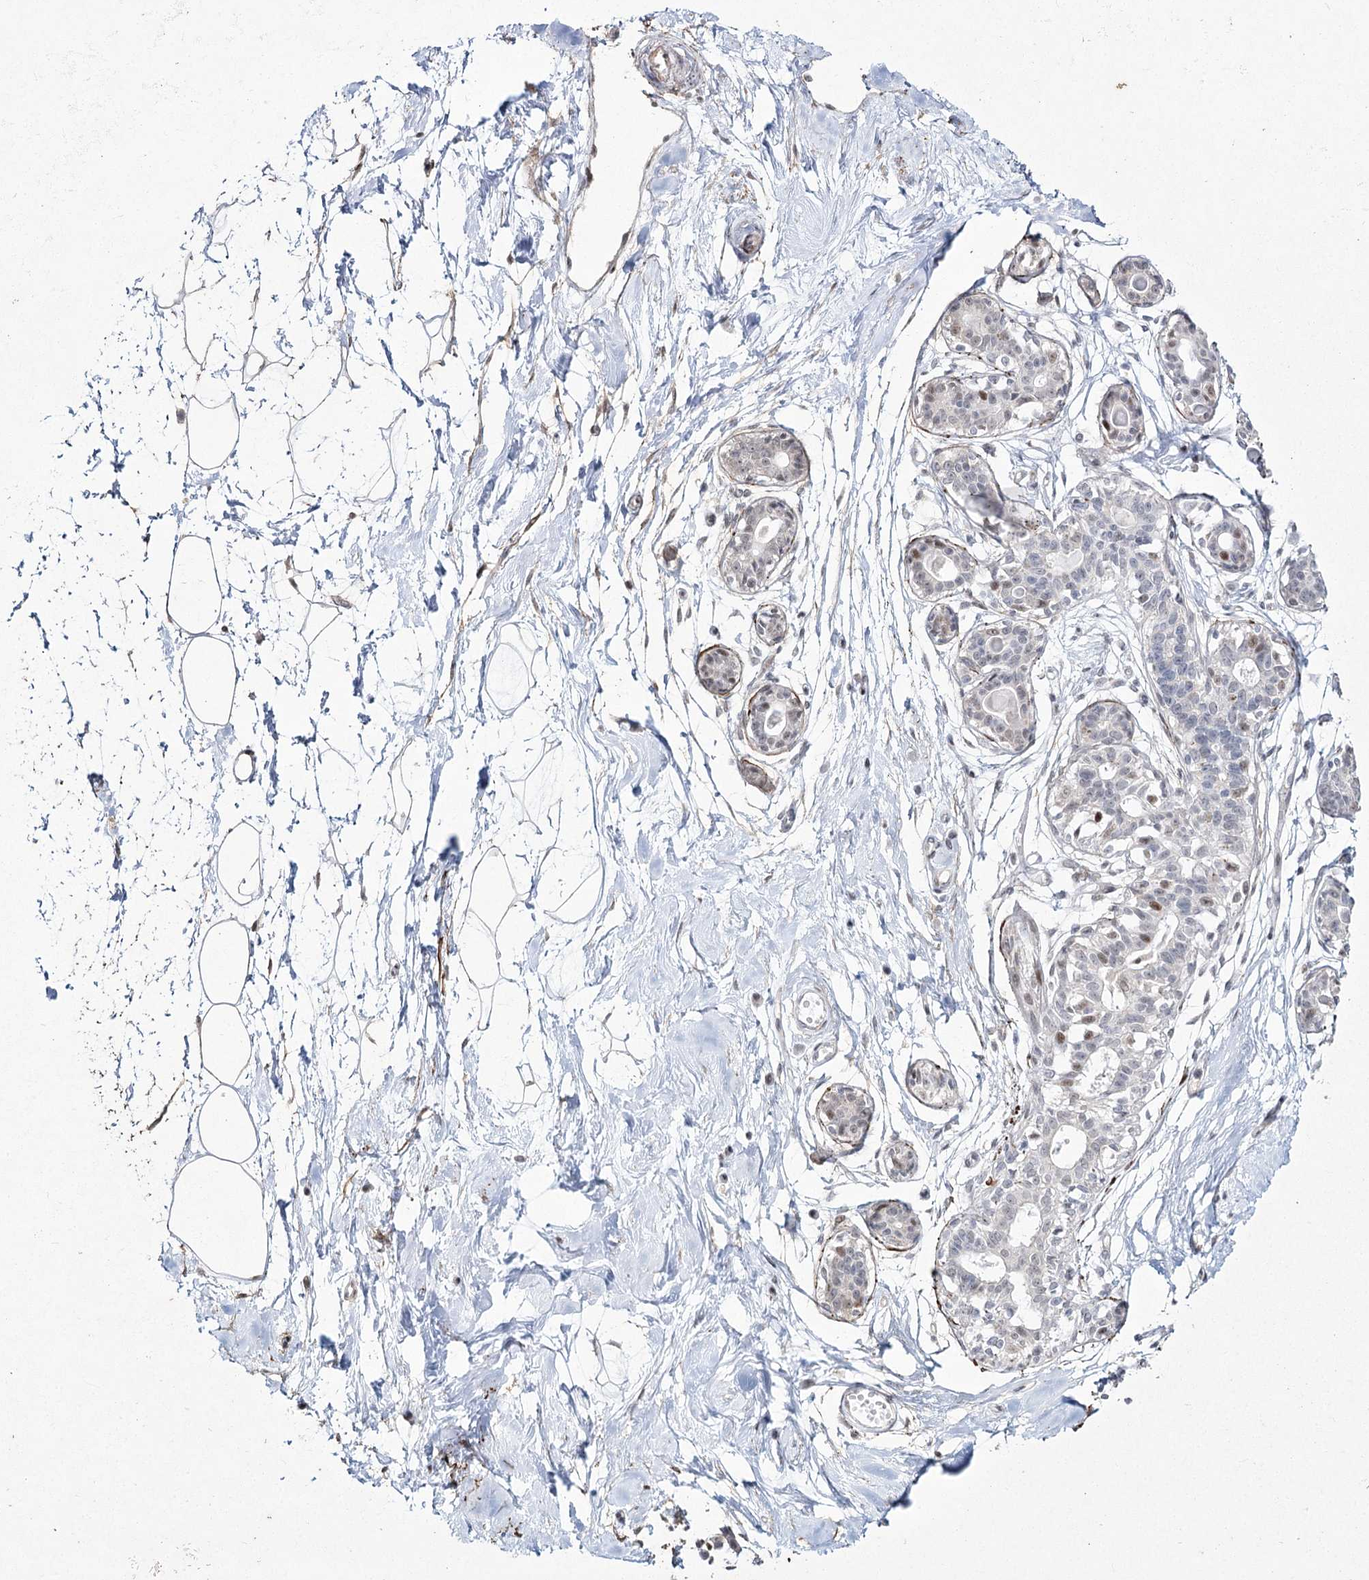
{"staining": {"intensity": "negative", "quantity": "none", "location": "none"}, "tissue": "breast", "cell_type": "Adipocytes", "image_type": "normal", "snomed": [{"axis": "morphology", "description": "Normal tissue, NOS"}, {"axis": "topography", "description": "Breast"}], "caption": "Immunohistochemistry image of unremarkable breast stained for a protein (brown), which demonstrates no staining in adipocytes.", "gene": "YBX3", "patient": {"sex": "female", "age": 45}}